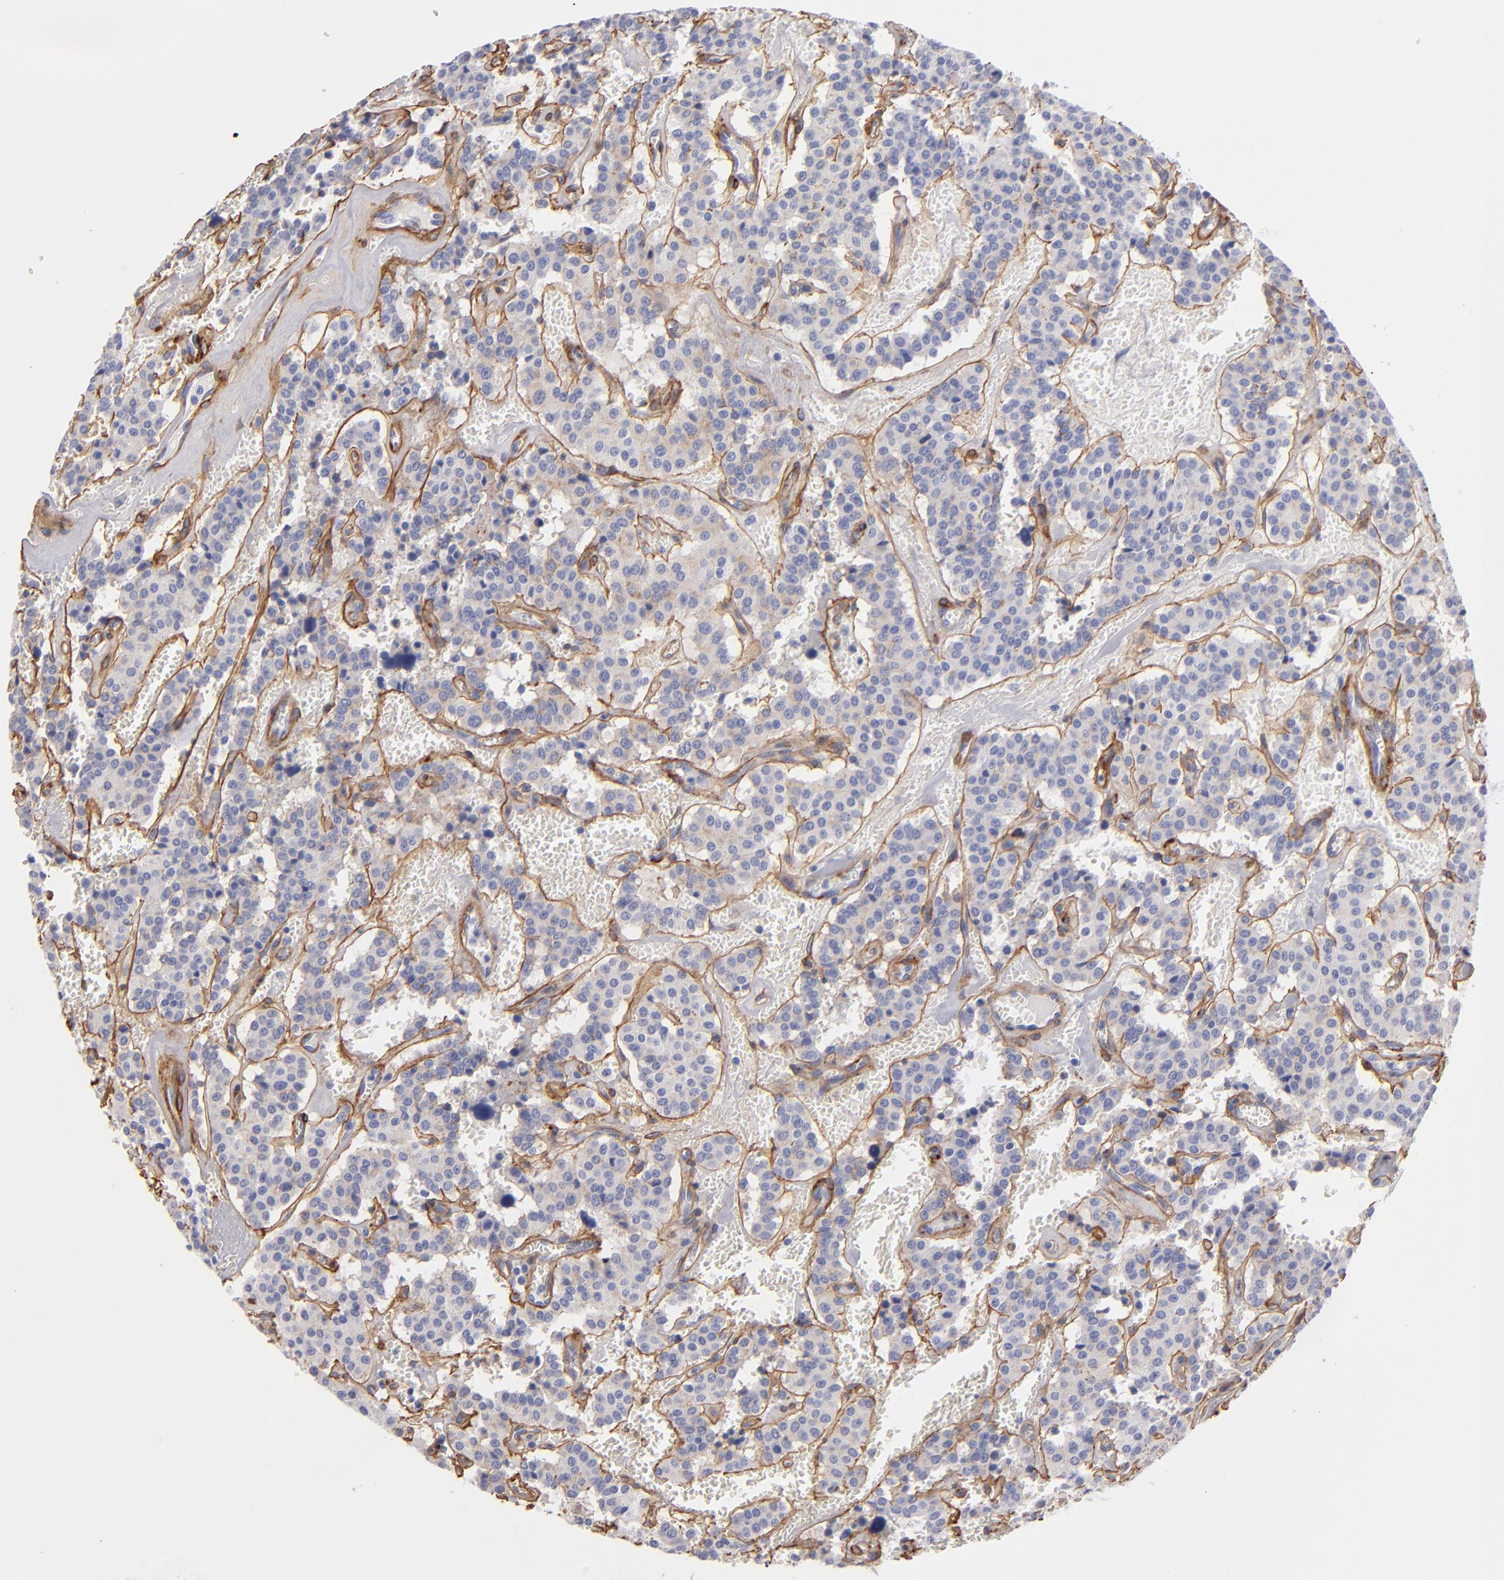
{"staining": {"intensity": "weak", "quantity": ">75%", "location": "cytoplasmic/membranous"}, "tissue": "carcinoid", "cell_type": "Tumor cells", "image_type": "cancer", "snomed": [{"axis": "morphology", "description": "Carcinoid, malignant, NOS"}, {"axis": "topography", "description": "Bronchus"}], "caption": "A brown stain shows weak cytoplasmic/membranous positivity of a protein in carcinoid tumor cells.", "gene": "LAMC1", "patient": {"sex": "male", "age": 55}}